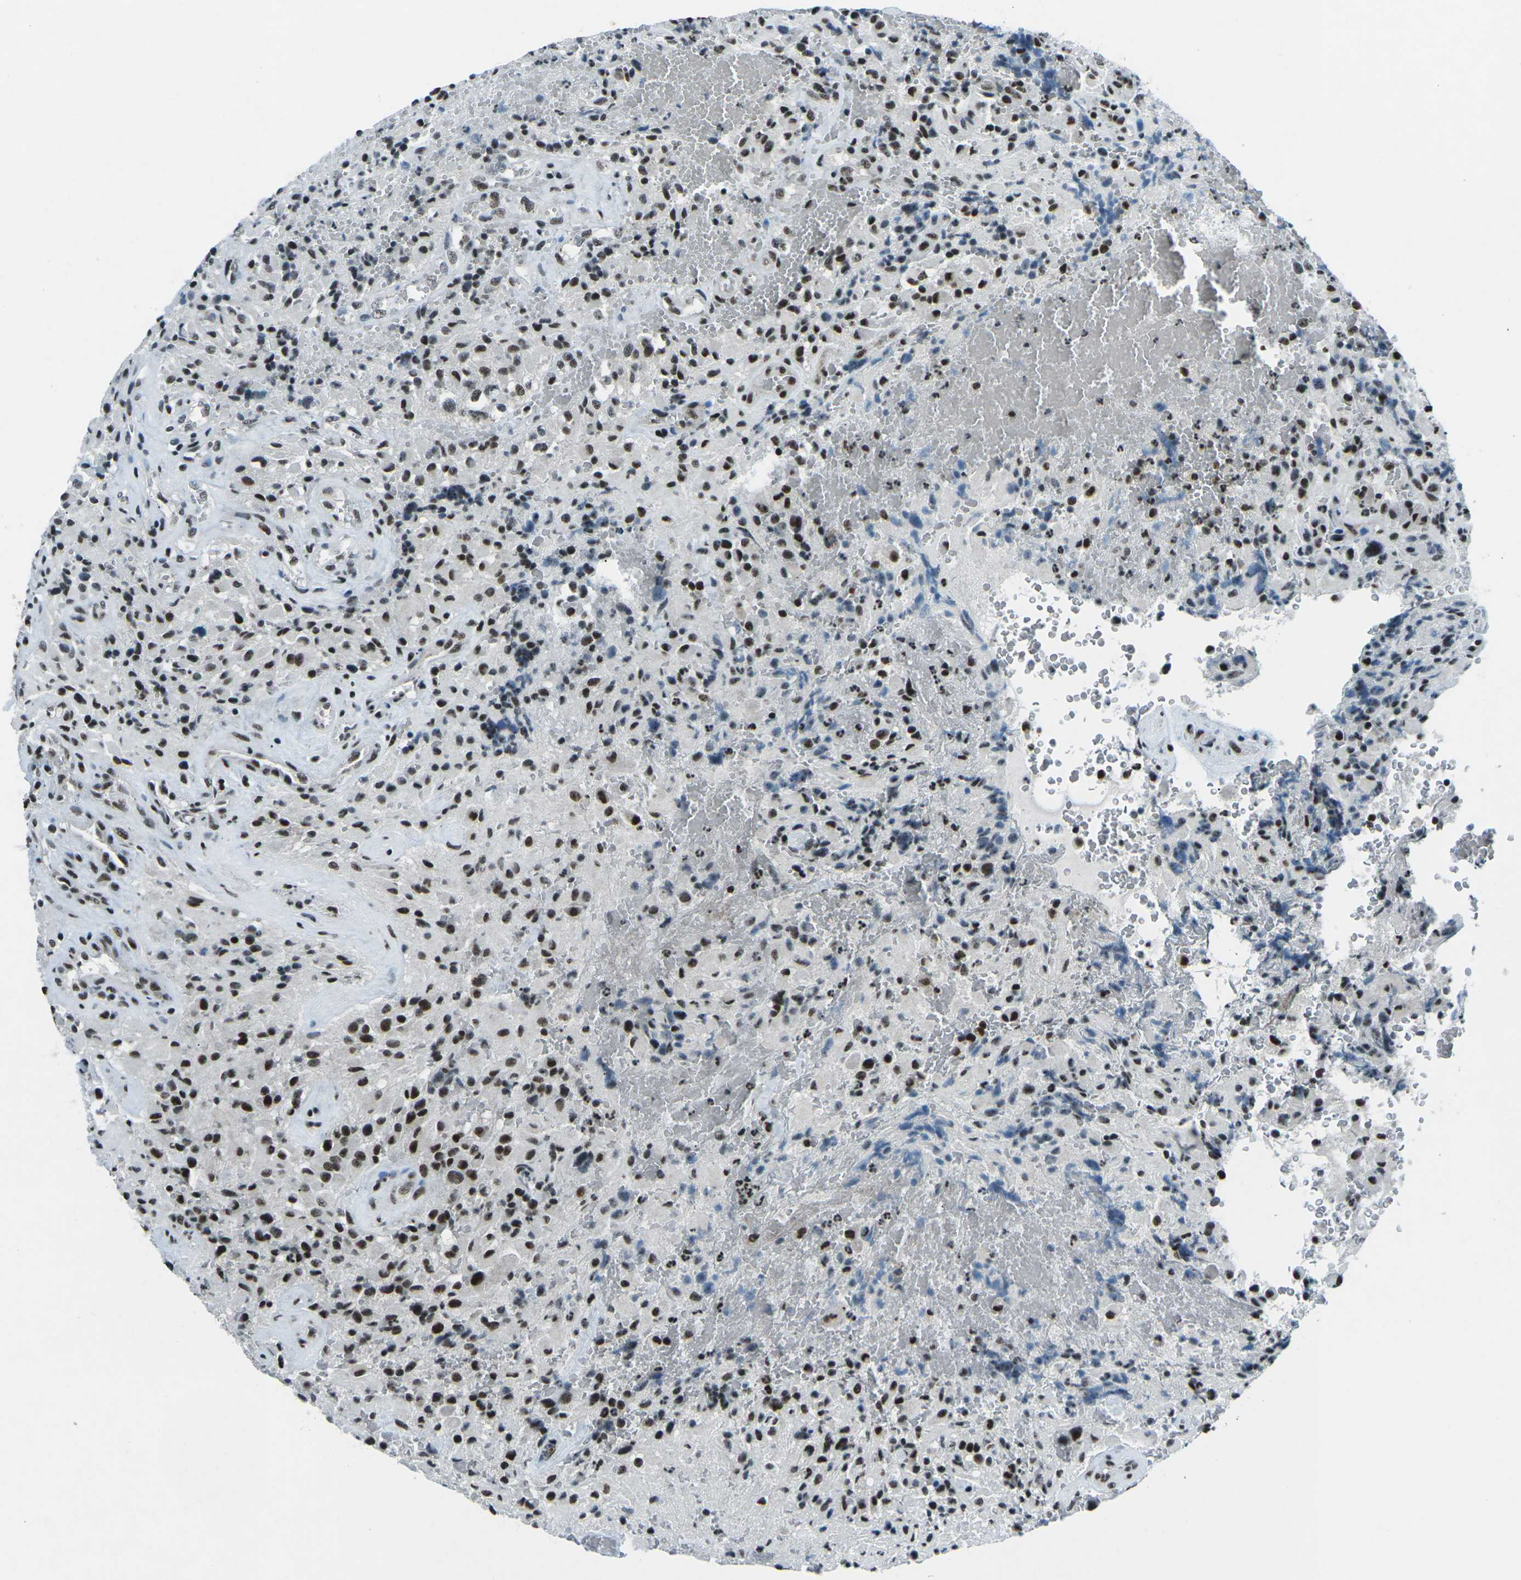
{"staining": {"intensity": "strong", "quantity": ">75%", "location": "nuclear"}, "tissue": "glioma", "cell_type": "Tumor cells", "image_type": "cancer", "snomed": [{"axis": "morphology", "description": "Glioma, malignant, High grade"}, {"axis": "topography", "description": "Brain"}], "caption": "Malignant high-grade glioma stained for a protein exhibits strong nuclear positivity in tumor cells.", "gene": "RBL2", "patient": {"sex": "male", "age": 71}}